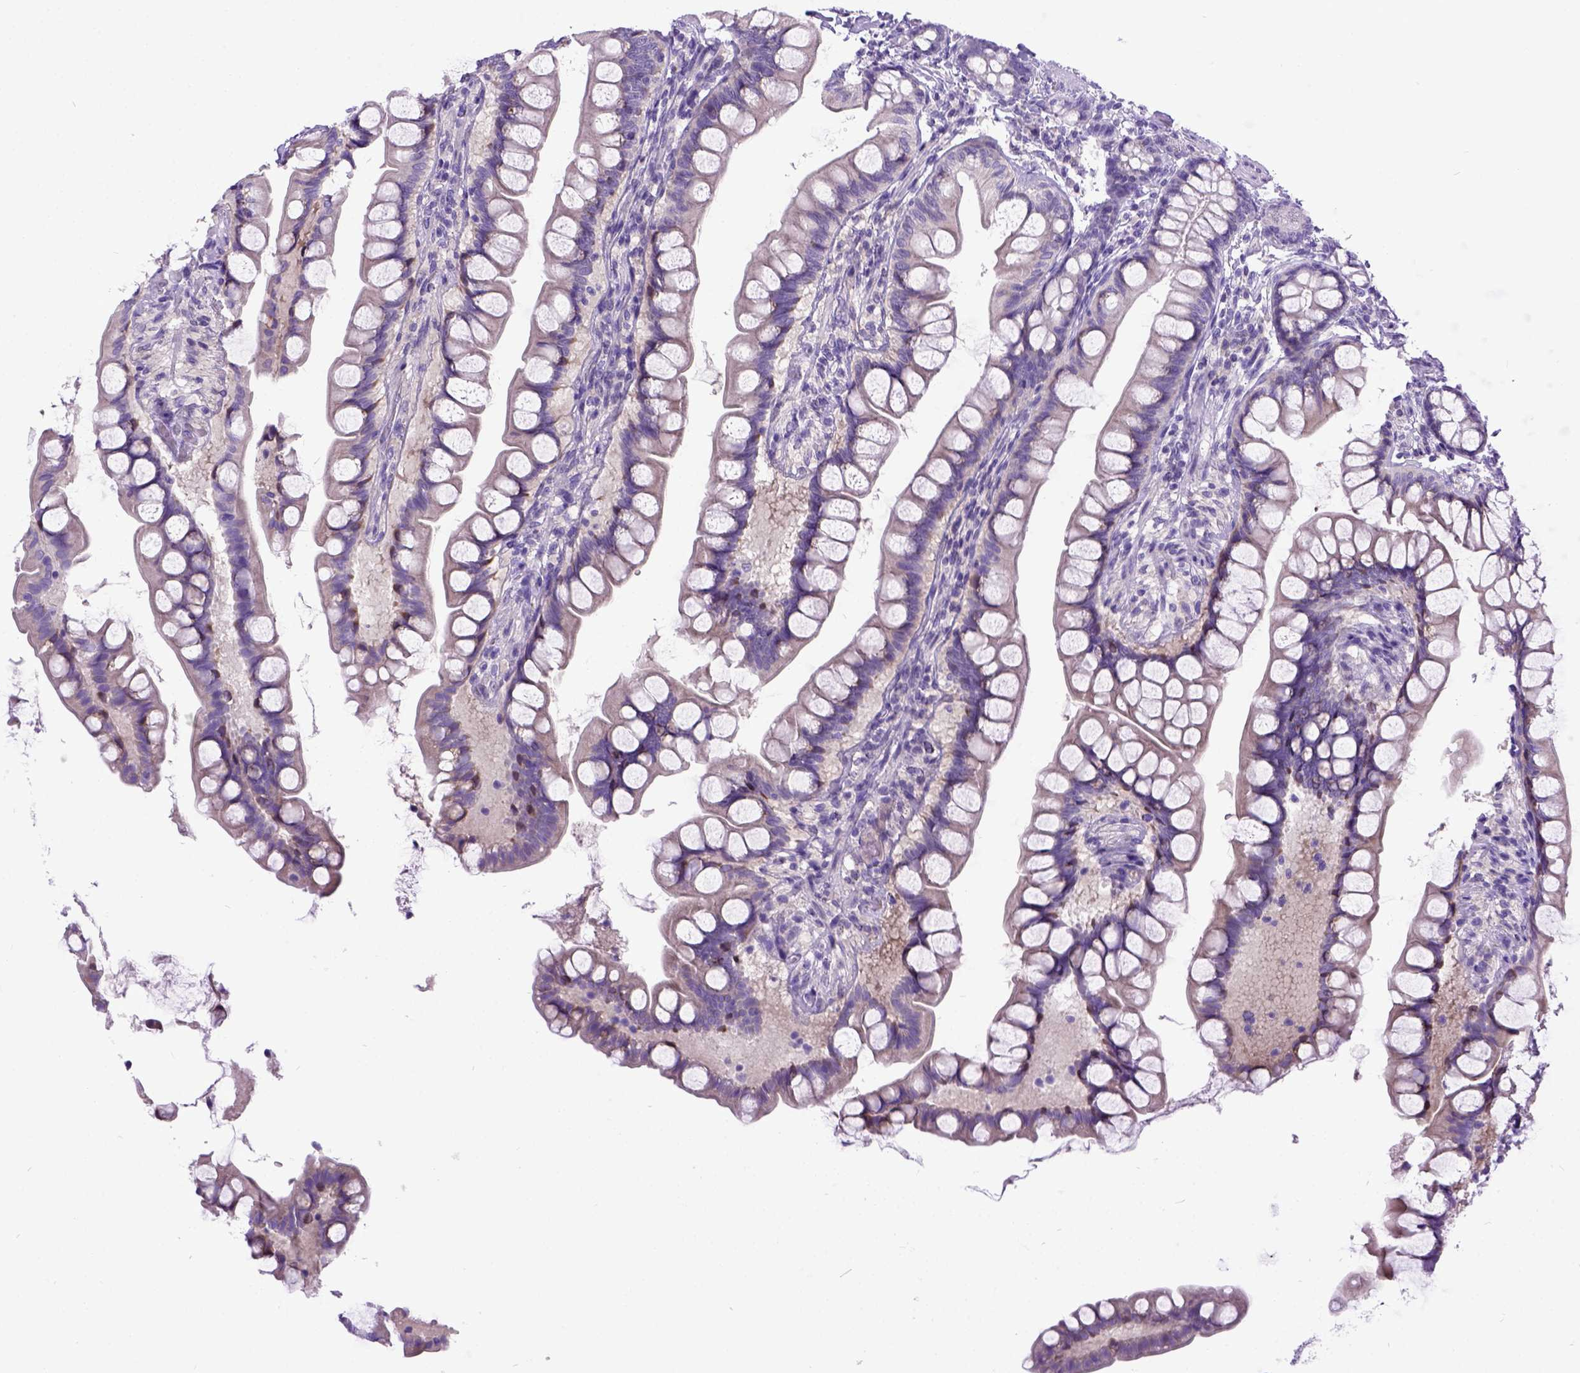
{"staining": {"intensity": "weak", "quantity": "25%-75%", "location": "nuclear"}, "tissue": "small intestine", "cell_type": "Glandular cells", "image_type": "normal", "snomed": [{"axis": "morphology", "description": "Normal tissue, NOS"}, {"axis": "topography", "description": "Small intestine"}], "caption": "This histopathology image exhibits unremarkable small intestine stained with IHC to label a protein in brown. The nuclear of glandular cells show weak positivity for the protein. Nuclei are counter-stained blue.", "gene": "NEK5", "patient": {"sex": "male", "age": 70}}